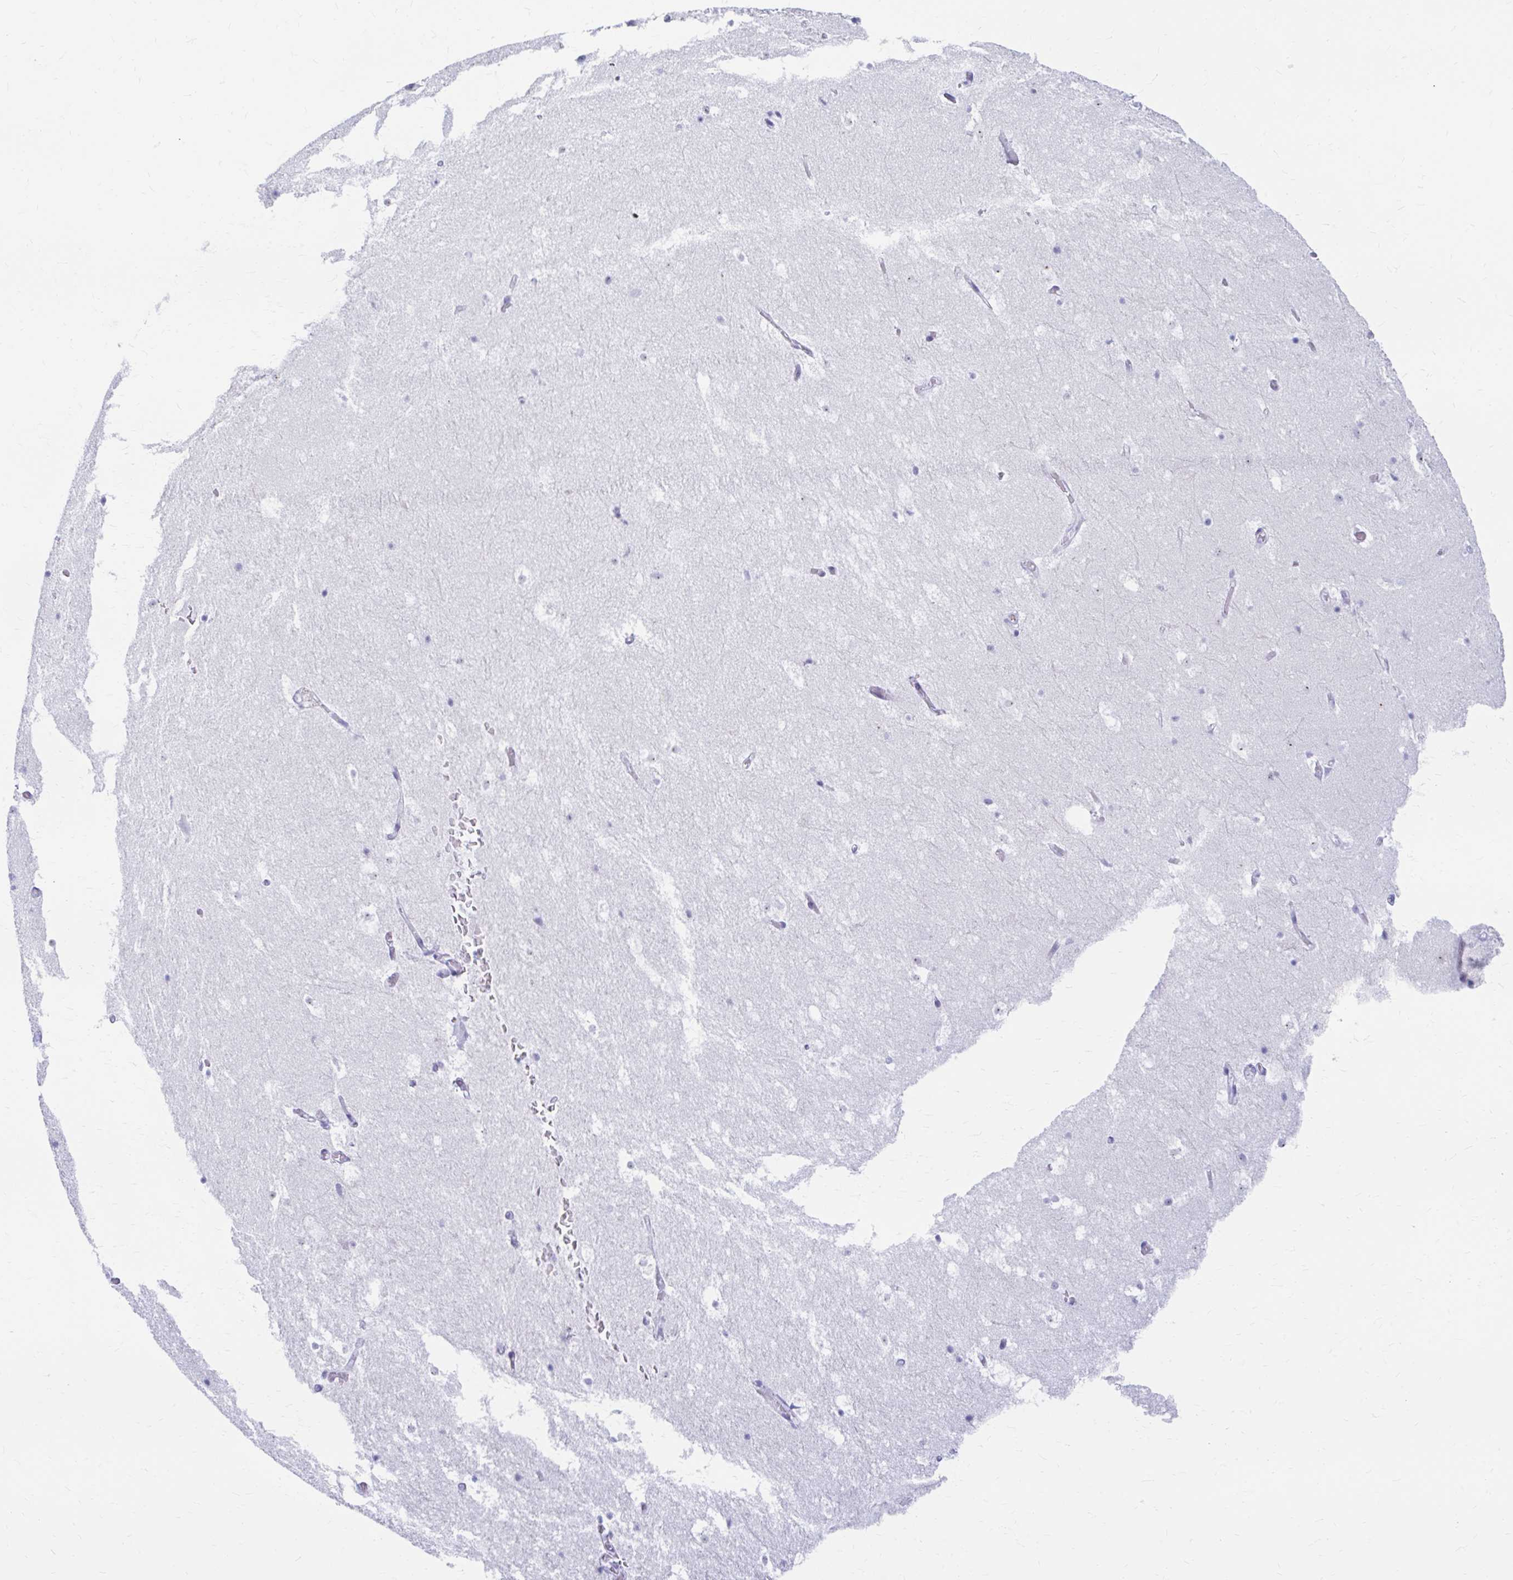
{"staining": {"intensity": "negative", "quantity": "none", "location": "none"}, "tissue": "hippocampus", "cell_type": "Glial cells", "image_type": "normal", "snomed": [{"axis": "morphology", "description": "Normal tissue, NOS"}, {"axis": "topography", "description": "Hippocampus"}], "caption": "Immunohistochemistry (IHC) histopathology image of unremarkable human hippocampus stained for a protein (brown), which displays no positivity in glial cells.", "gene": "FTSJ3", "patient": {"sex": "female", "age": 52}}